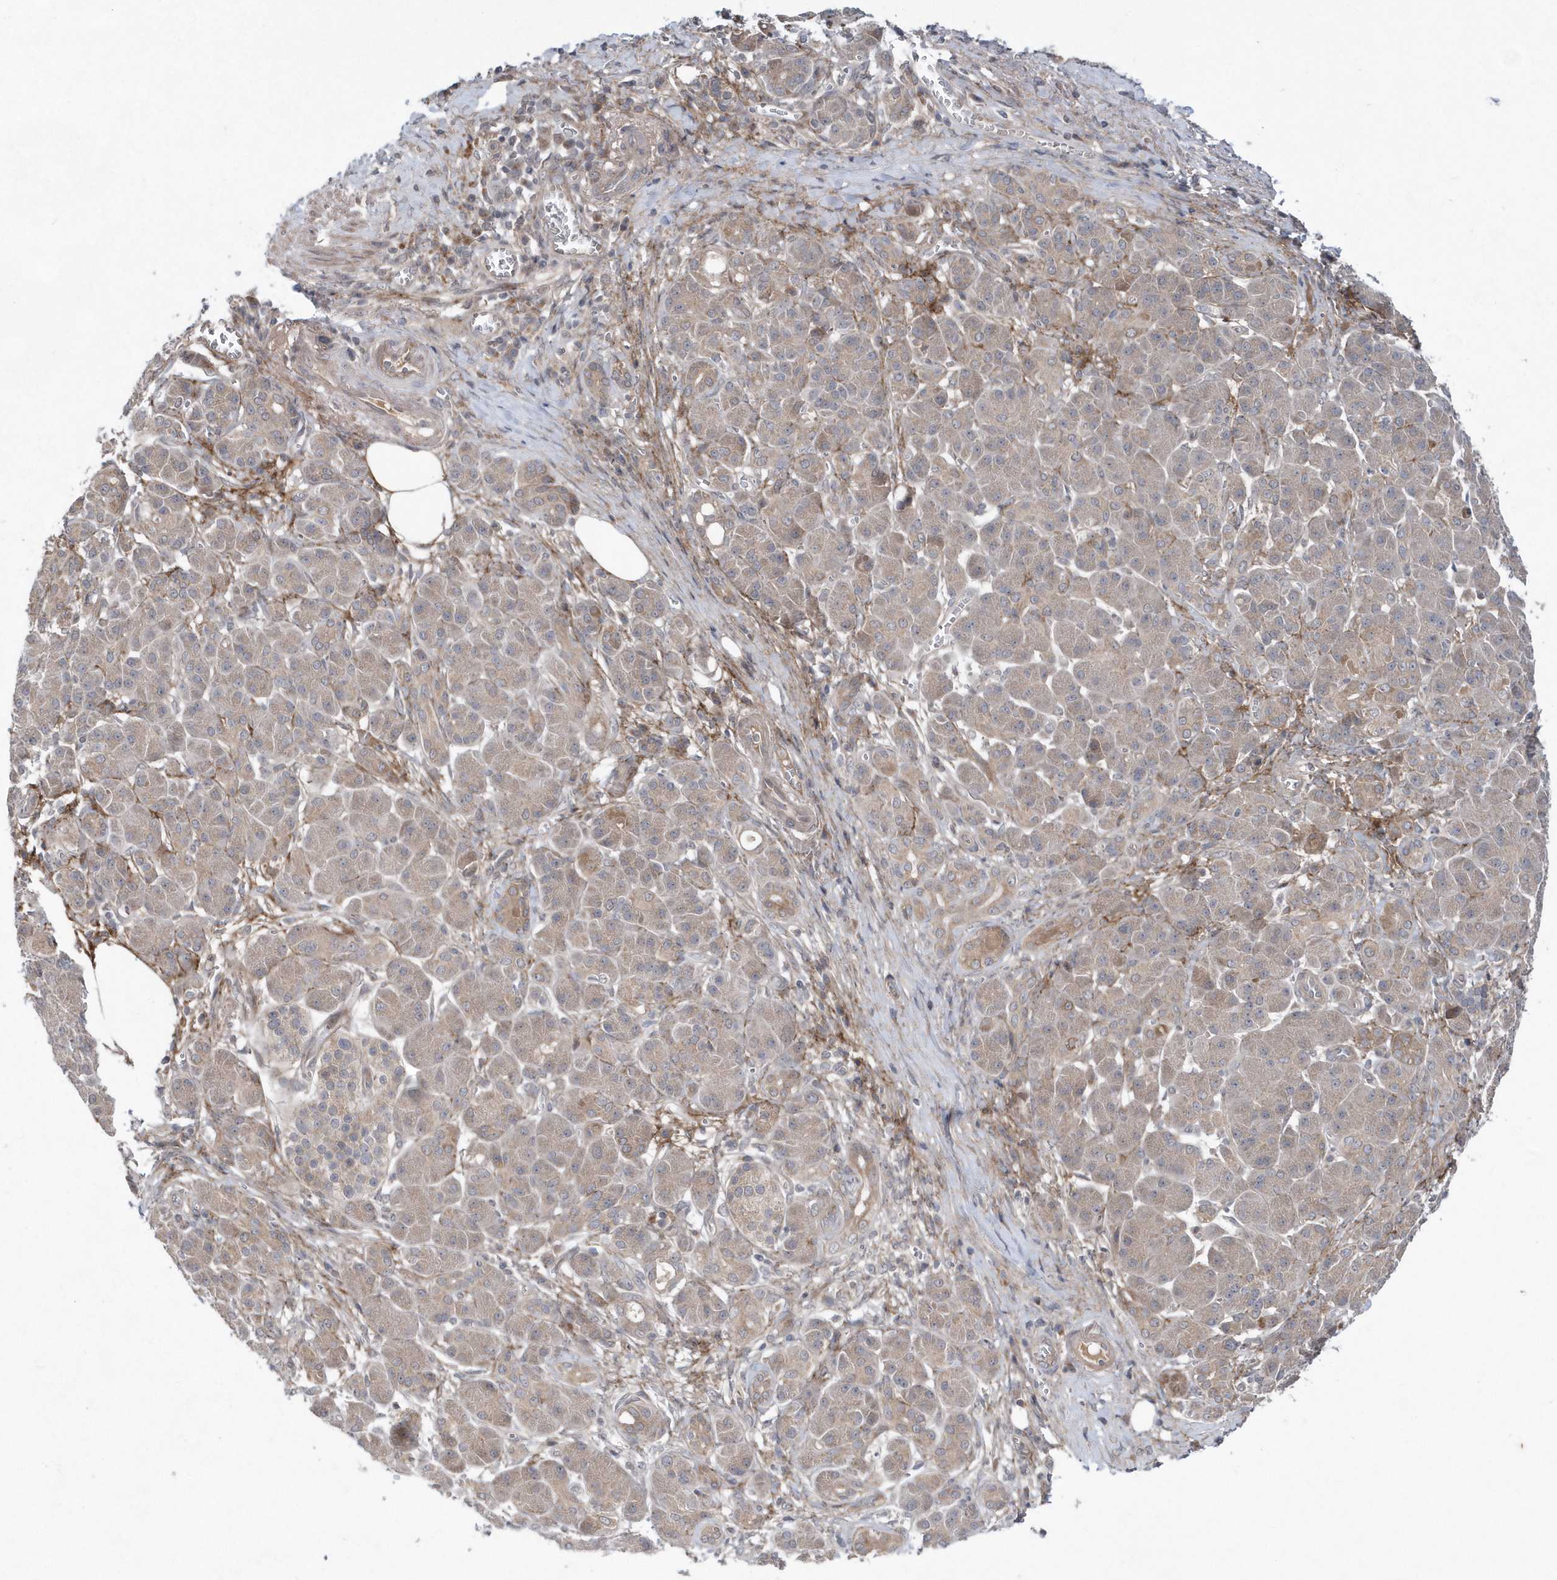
{"staining": {"intensity": "weak", "quantity": "<25%", "location": "cytoplasmic/membranous"}, "tissue": "pancreatic cancer", "cell_type": "Tumor cells", "image_type": "cancer", "snomed": [{"axis": "morphology", "description": "Adenocarcinoma, NOS"}, {"axis": "topography", "description": "Pancreas"}], "caption": "This histopathology image is of pancreatic adenocarcinoma stained with immunohistochemistry (IHC) to label a protein in brown with the nuclei are counter-stained blue. There is no expression in tumor cells.", "gene": "HMGCS1", "patient": {"sex": "male", "age": 78}}